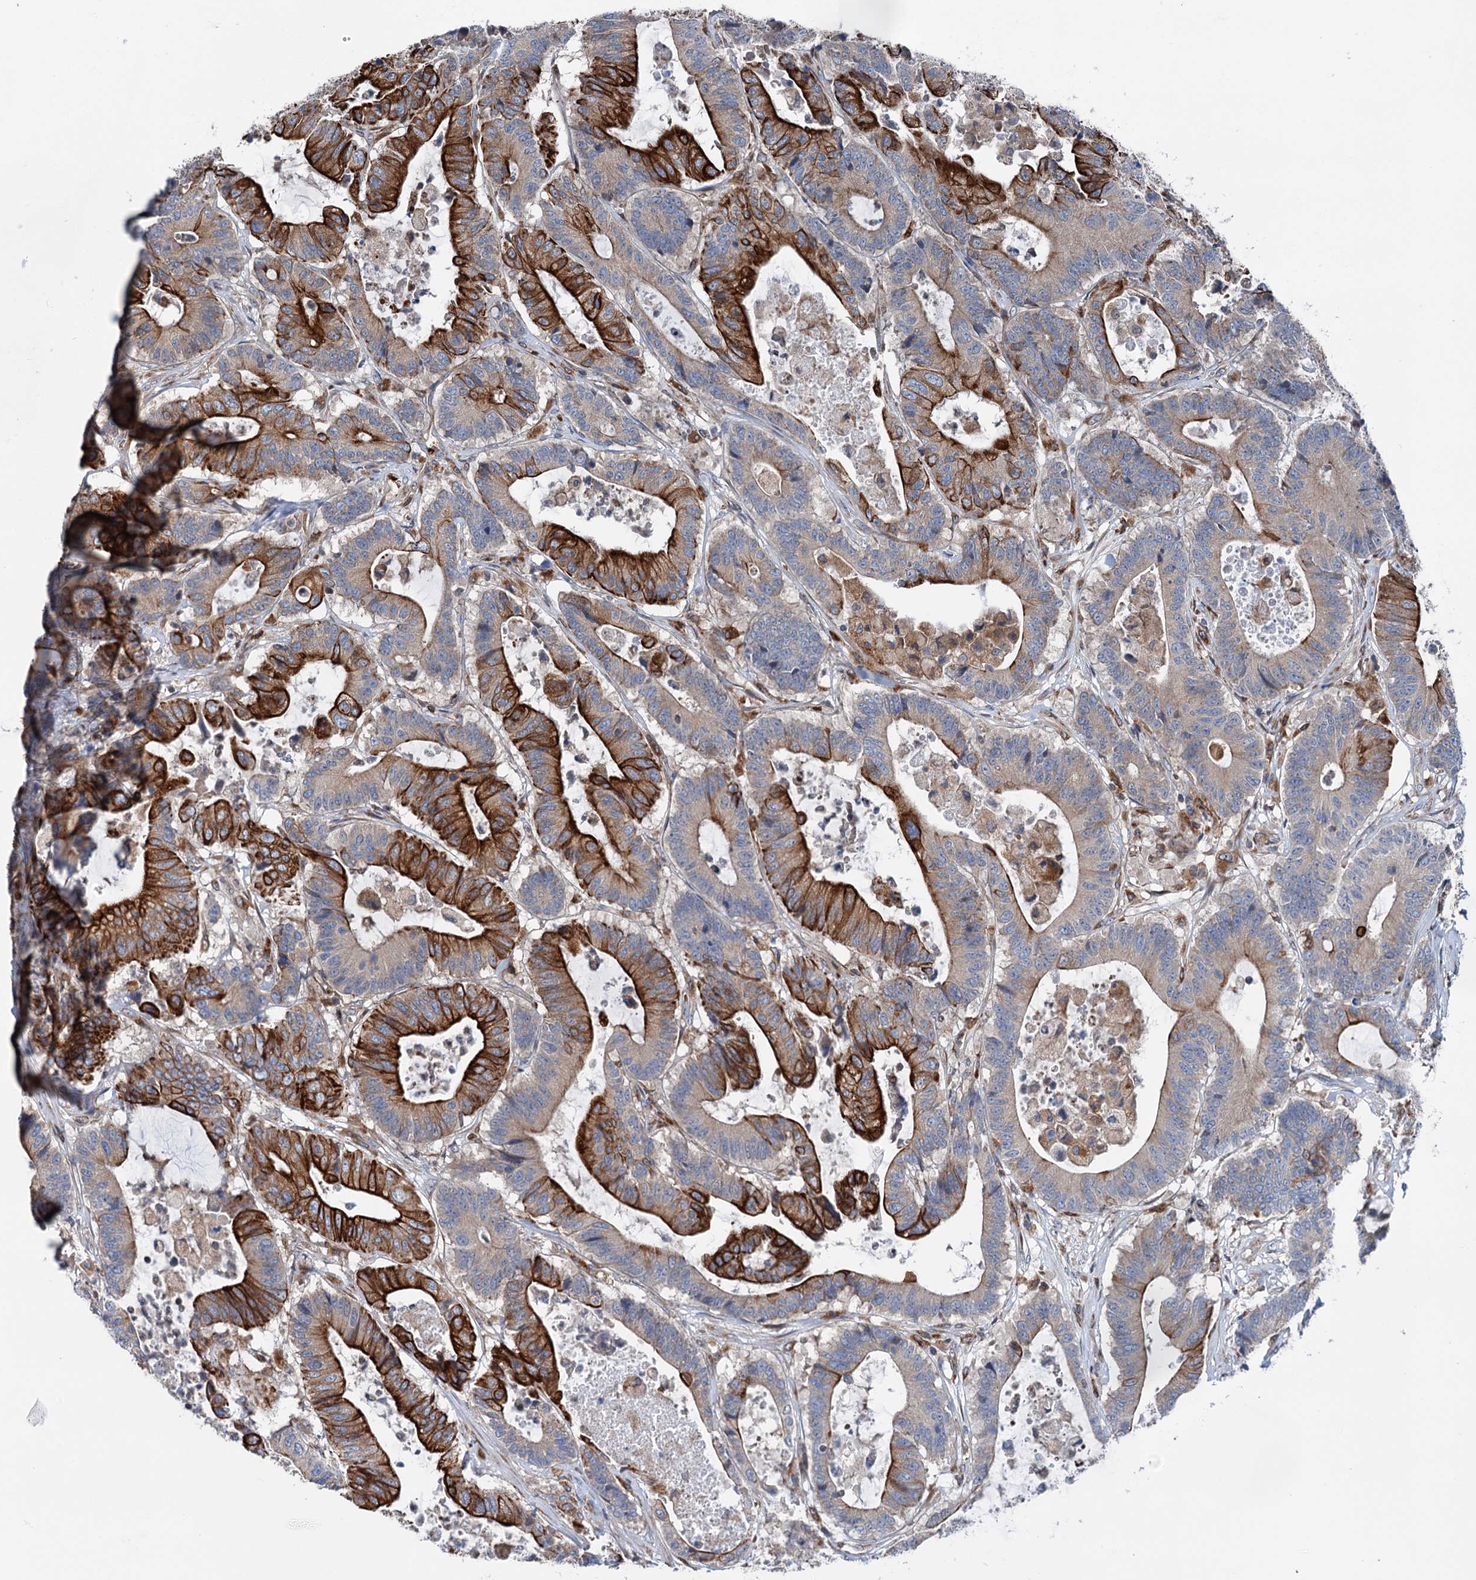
{"staining": {"intensity": "strong", "quantity": "25%-75%", "location": "cytoplasmic/membranous"}, "tissue": "colorectal cancer", "cell_type": "Tumor cells", "image_type": "cancer", "snomed": [{"axis": "morphology", "description": "Adenocarcinoma, NOS"}, {"axis": "topography", "description": "Colon"}], "caption": "Tumor cells demonstrate high levels of strong cytoplasmic/membranous staining in approximately 25%-75% of cells in human colorectal cancer. (IHC, brightfield microscopy, high magnification).", "gene": "EIPR1", "patient": {"sex": "female", "age": 84}}